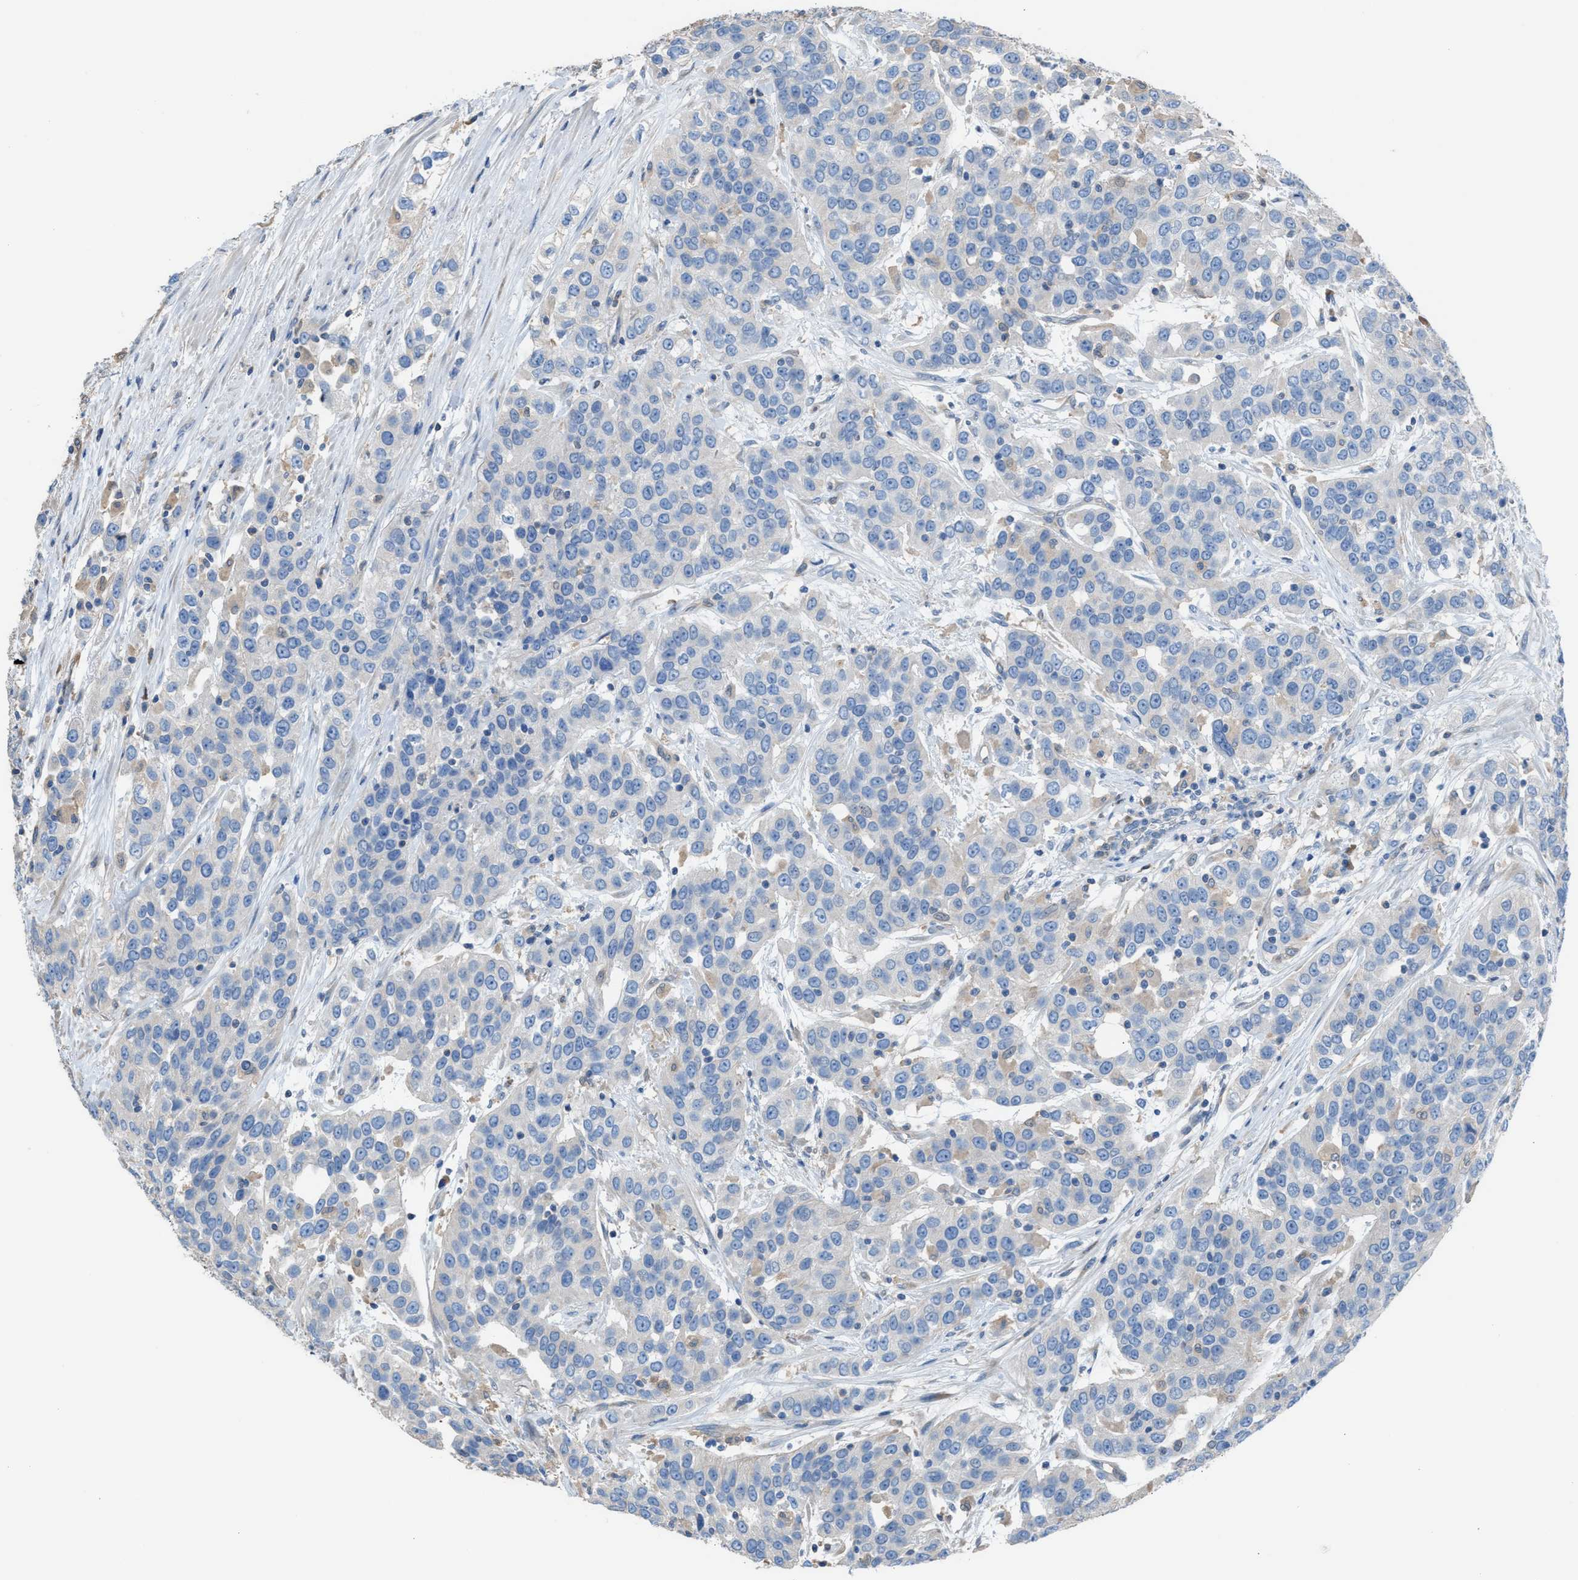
{"staining": {"intensity": "negative", "quantity": "none", "location": "none"}, "tissue": "urothelial cancer", "cell_type": "Tumor cells", "image_type": "cancer", "snomed": [{"axis": "morphology", "description": "Urothelial carcinoma, High grade"}, {"axis": "topography", "description": "Urinary bladder"}], "caption": "Tumor cells show no significant protein positivity in high-grade urothelial carcinoma. (Brightfield microscopy of DAB immunohistochemistry at high magnification).", "gene": "NQO2", "patient": {"sex": "female", "age": 80}}